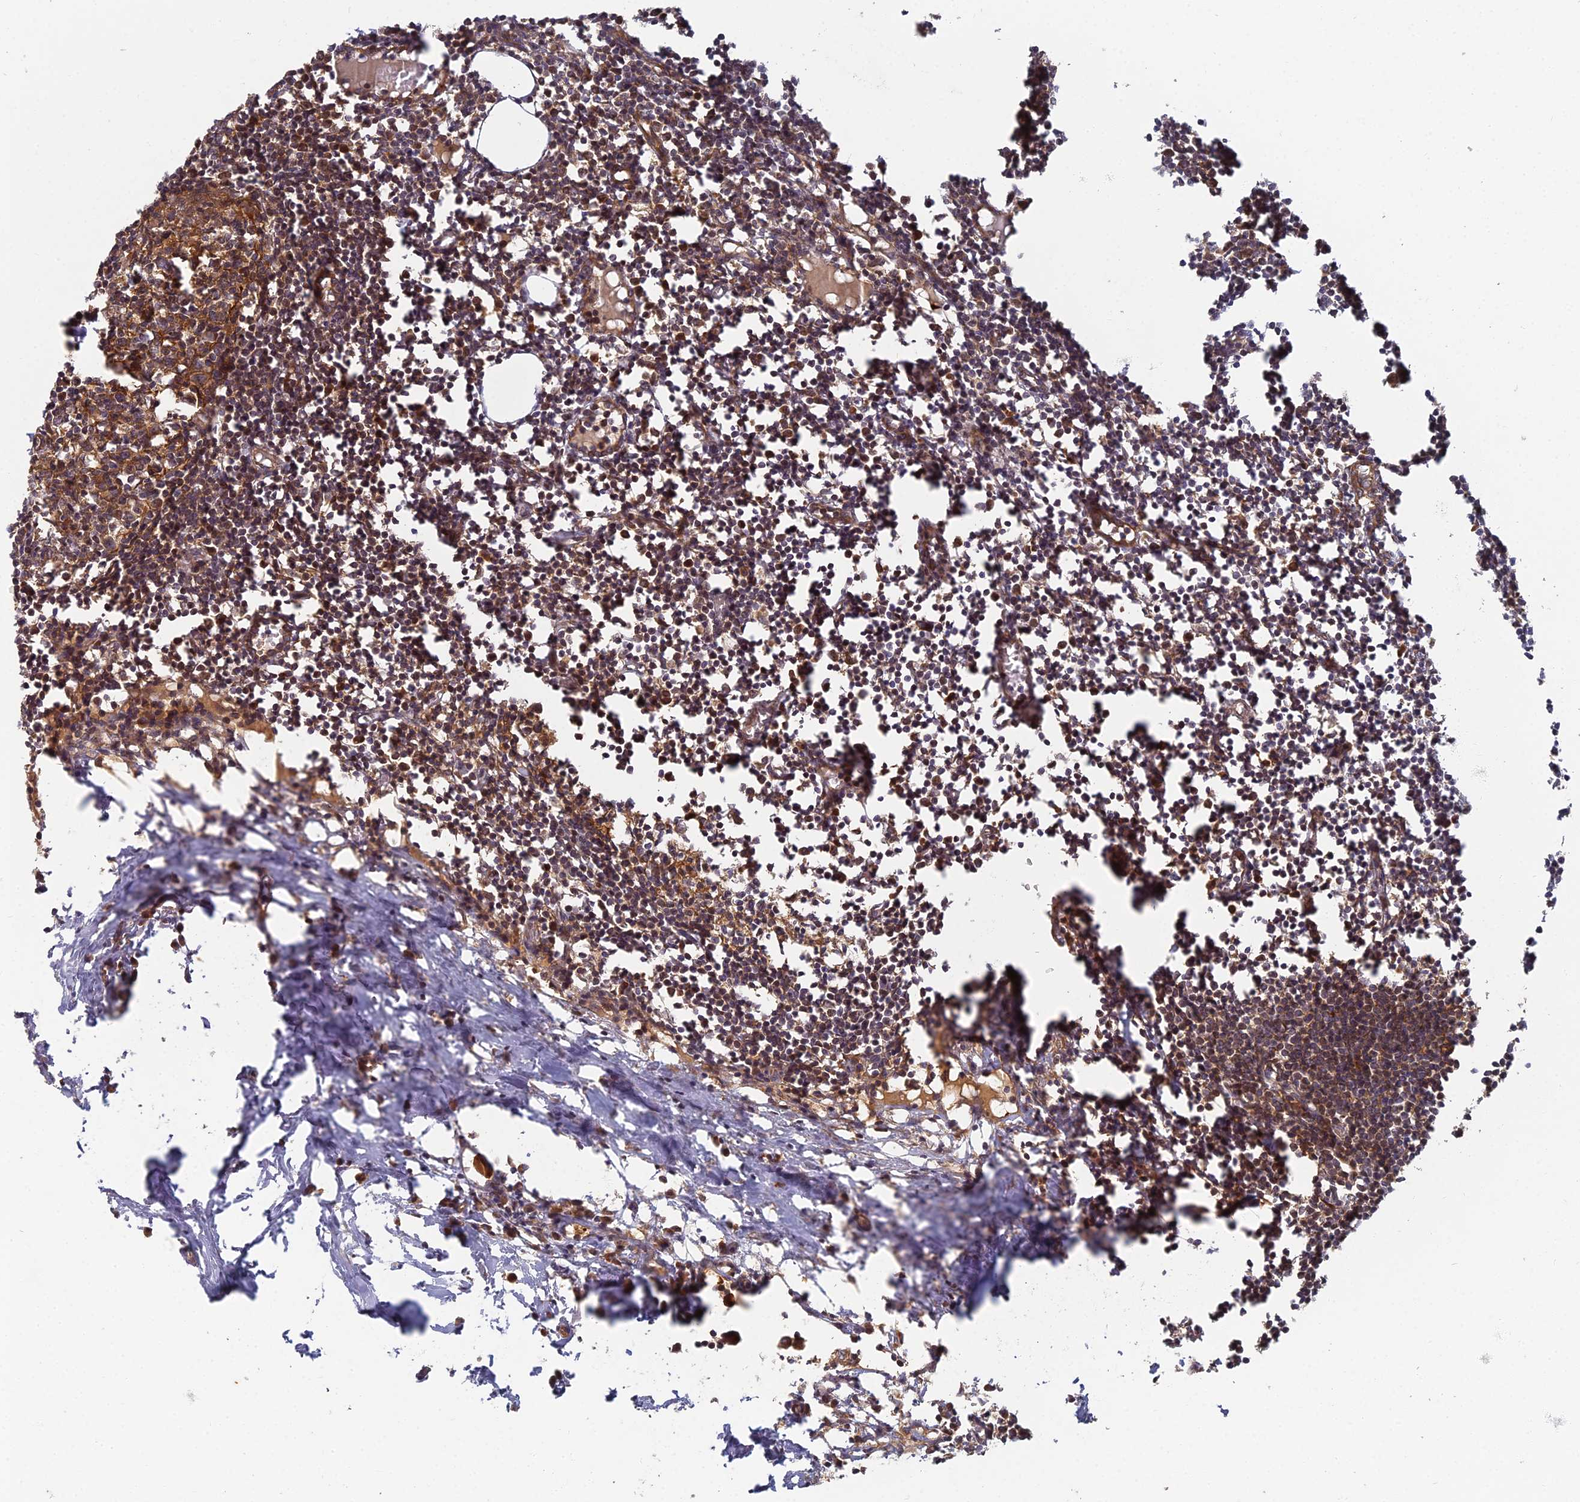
{"staining": {"intensity": "moderate", "quantity": ">75%", "location": "cytoplasmic/membranous"}, "tissue": "lymph node", "cell_type": "Germinal center cells", "image_type": "normal", "snomed": [{"axis": "morphology", "description": "Normal tissue, NOS"}, {"axis": "morphology", "description": "Malignant melanoma, Metastatic site"}, {"axis": "topography", "description": "Lymph node"}], "caption": "Lymph node stained with IHC shows moderate cytoplasmic/membranous staining in about >75% of germinal center cells. (DAB (3,3'-diaminobenzidine) = brown stain, brightfield microscopy at high magnification).", "gene": "INO80D", "patient": {"sex": "male", "age": 41}}